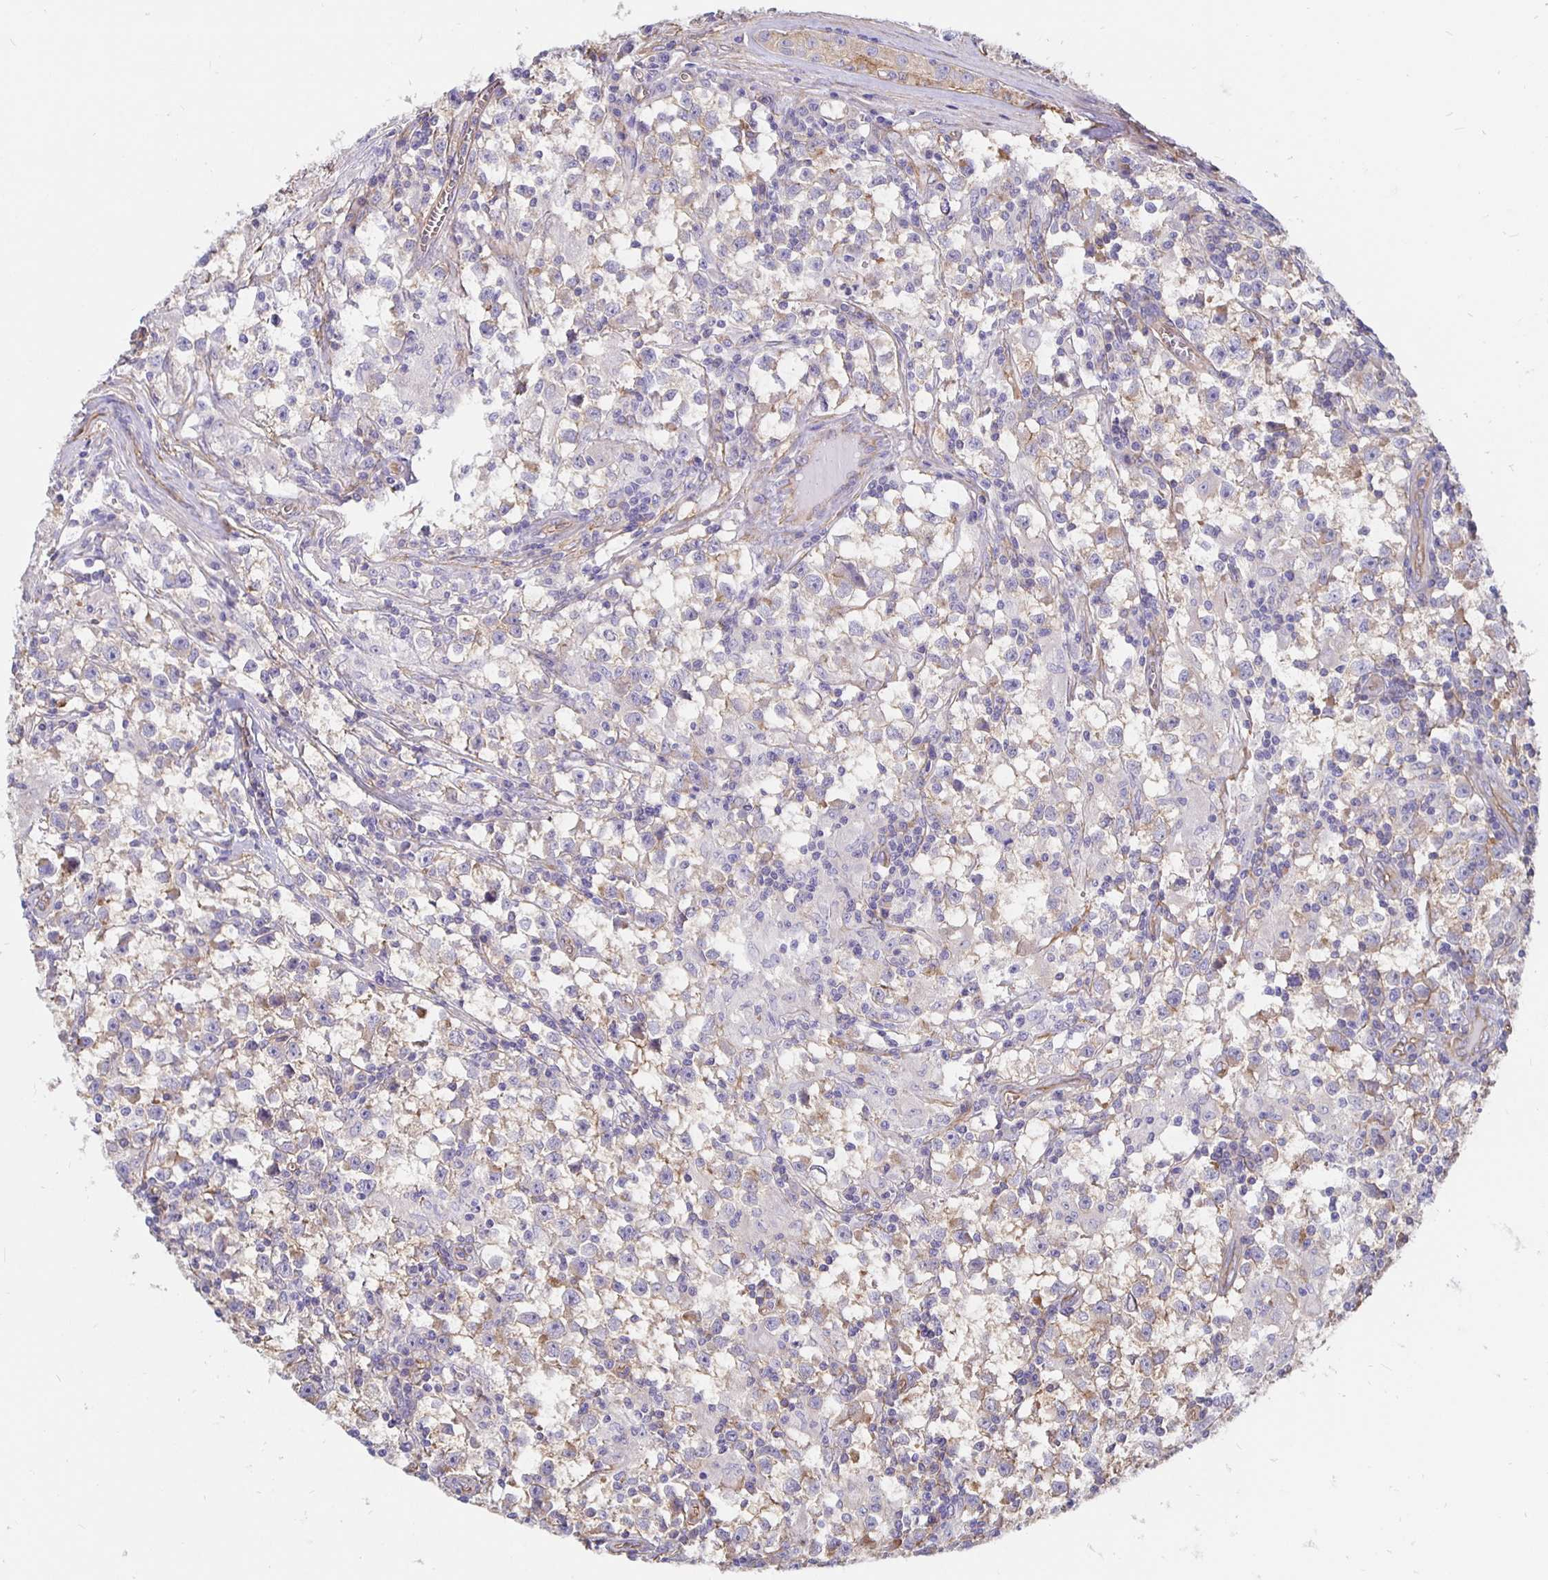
{"staining": {"intensity": "weak", "quantity": "<25%", "location": "cytoplasmic/membranous"}, "tissue": "testis cancer", "cell_type": "Tumor cells", "image_type": "cancer", "snomed": [{"axis": "morphology", "description": "Seminoma, NOS"}, {"axis": "topography", "description": "Testis"}], "caption": "Image shows no protein positivity in tumor cells of testis cancer tissue.", "gene": "ARHGEF39", "patient": {"sex": "male", "age": 31}}